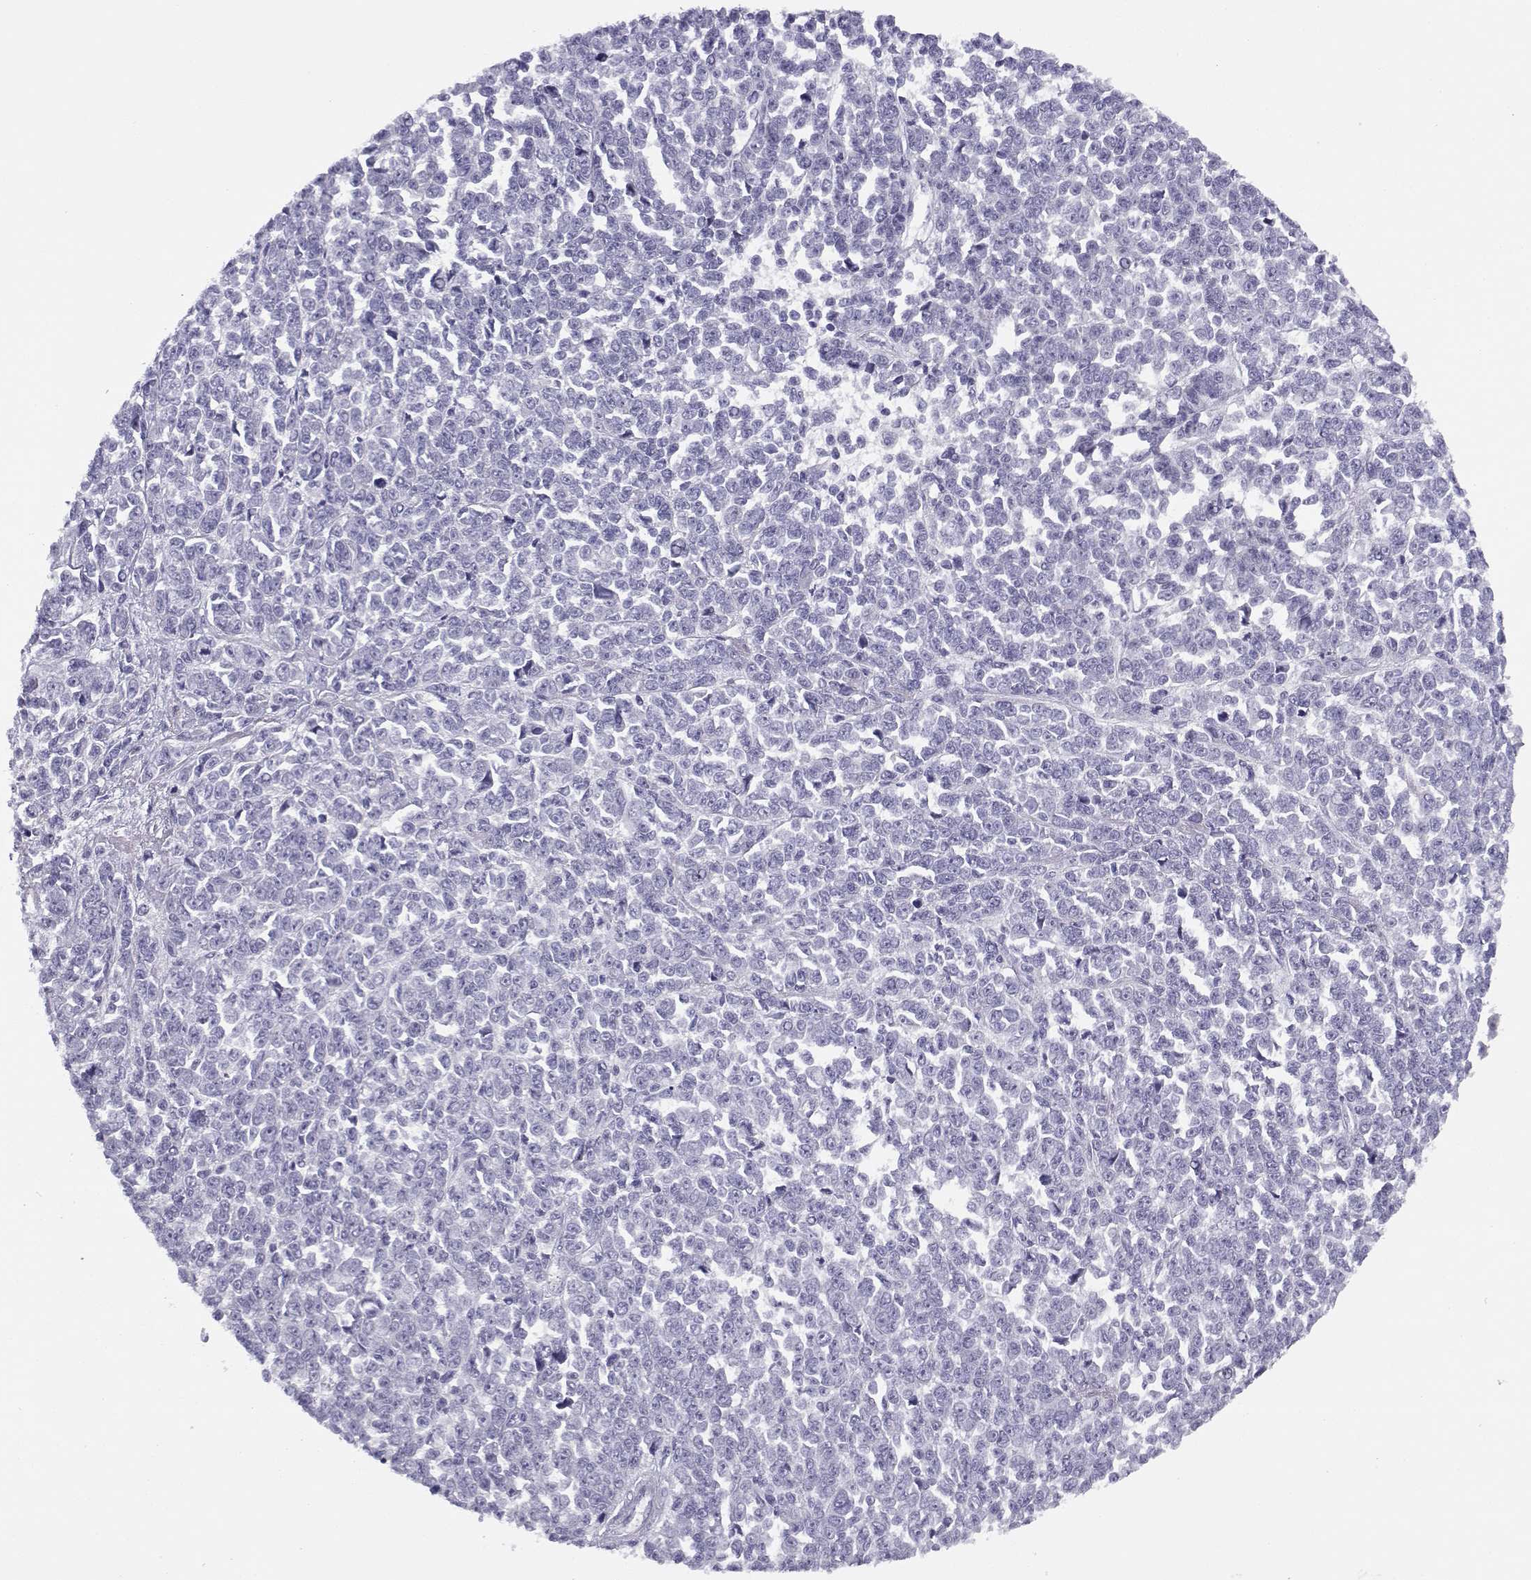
{"staining": {"intensity": "negative", "quantity": "none", "location": "none"}, "tissue": "melanoma", "cell_type": "Tumor cells", "image_type": "cancer", "snomed": [{"axis": "morphology", "description": "Malignant melanoma, NOS"}, {"axis": "topography", "description": "Skin"}], "caption": "Protein analysis of melanoma demonstrates no significant expression in tumor cells. The staining was performed using DAB to visualize the protein expression in brown, while the nuclei were stained in blue with hematoxylin (Magnification: 20x).", "gene": "CFAP77", "patient": {"sex": "female", "age": 95}}